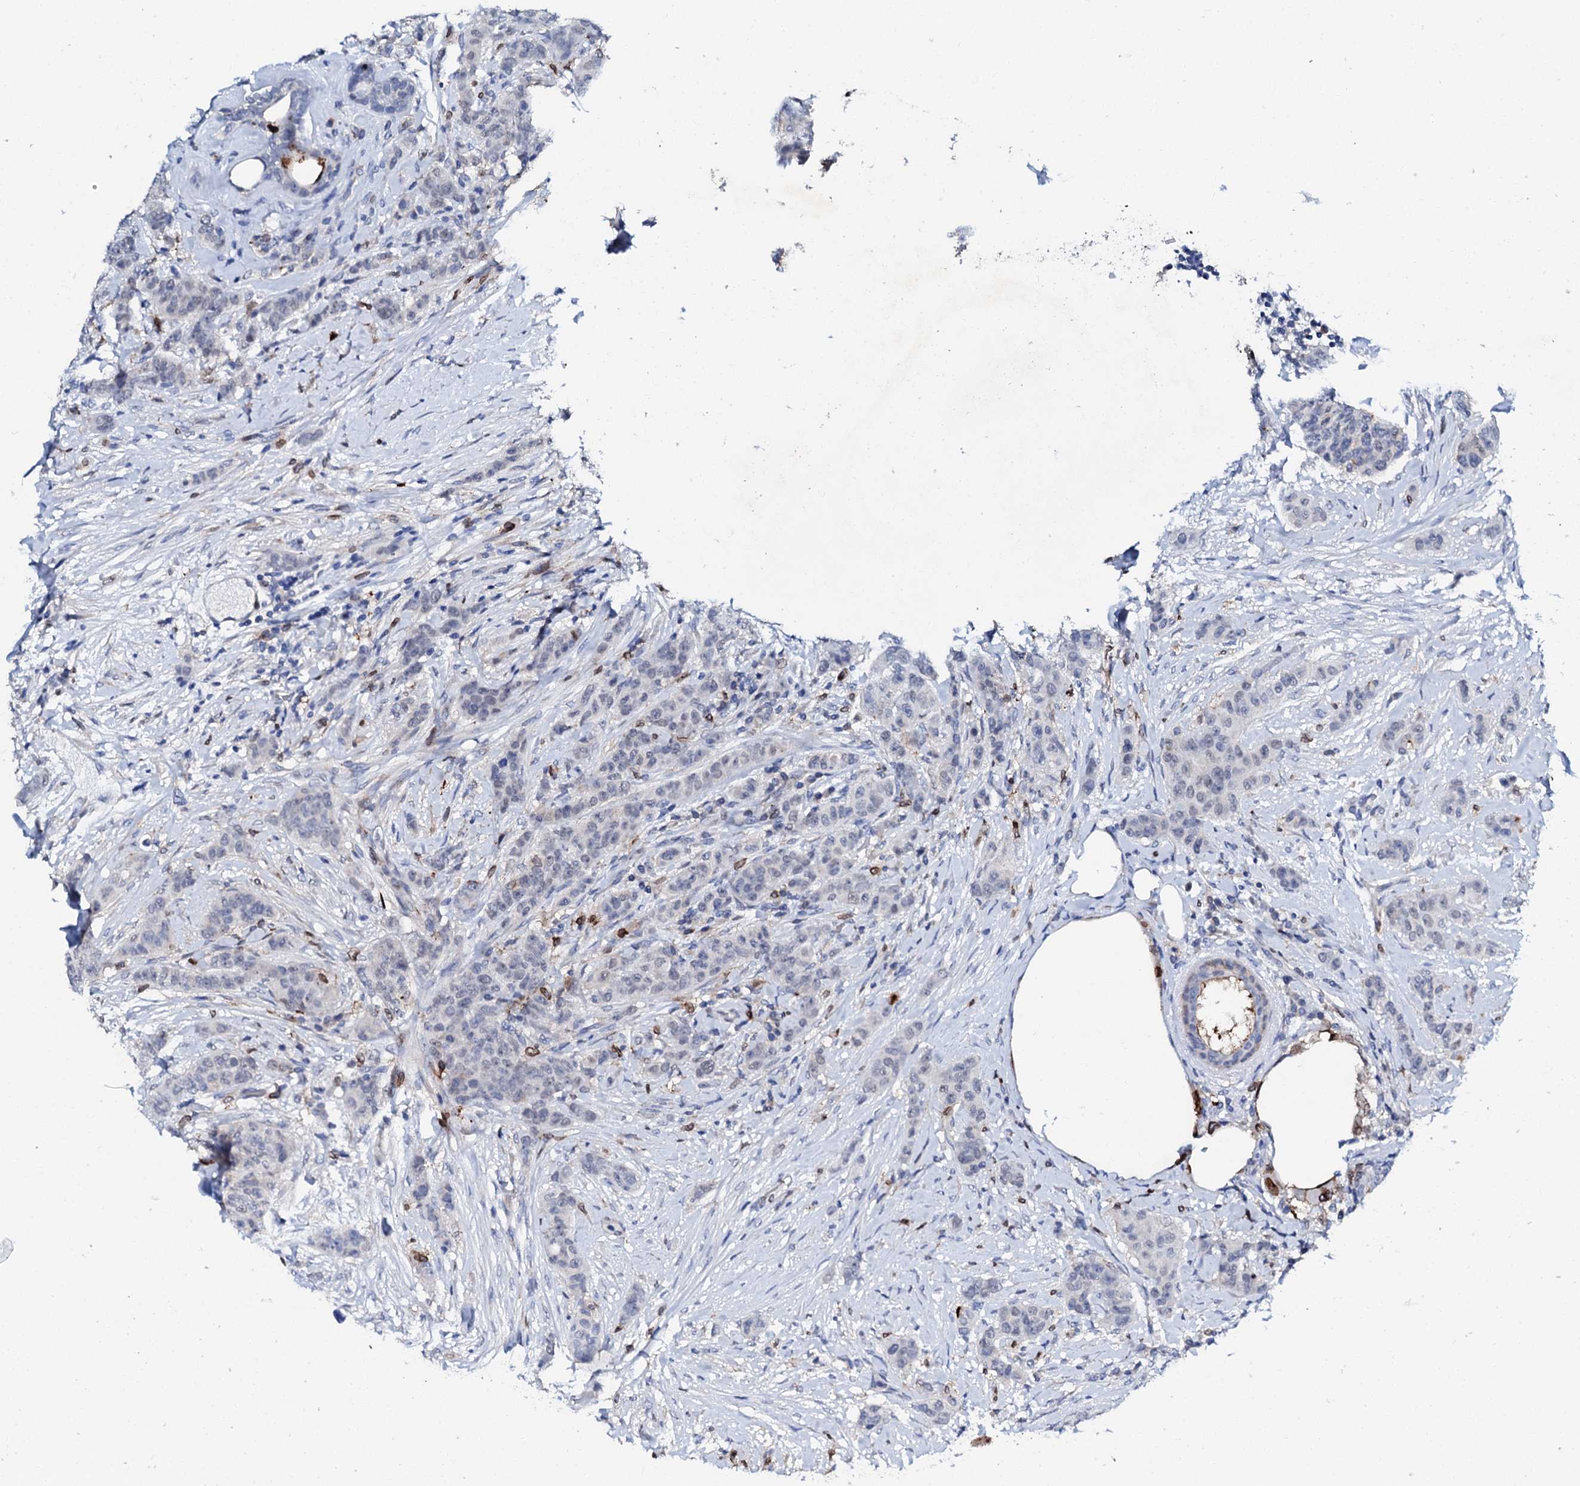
{"staining": {"intensity": "negative", "quantity": "none", "location": "none"}, "tissue": "breast cancer", "cell_type": "Tumor cells", "image_type": "cancer", "snomed": [{"axis": "morphology", "description": "Duct carcinoma"}, {"axis": "topography", "description": "Breast"}], "caption": "The IHC histopathology image has no significant positivity in tumor cells of breast infiltrating ductal carcinoma tissue.", "gene": "MED13L", "patient": {"sex": "female", "age": 40}}